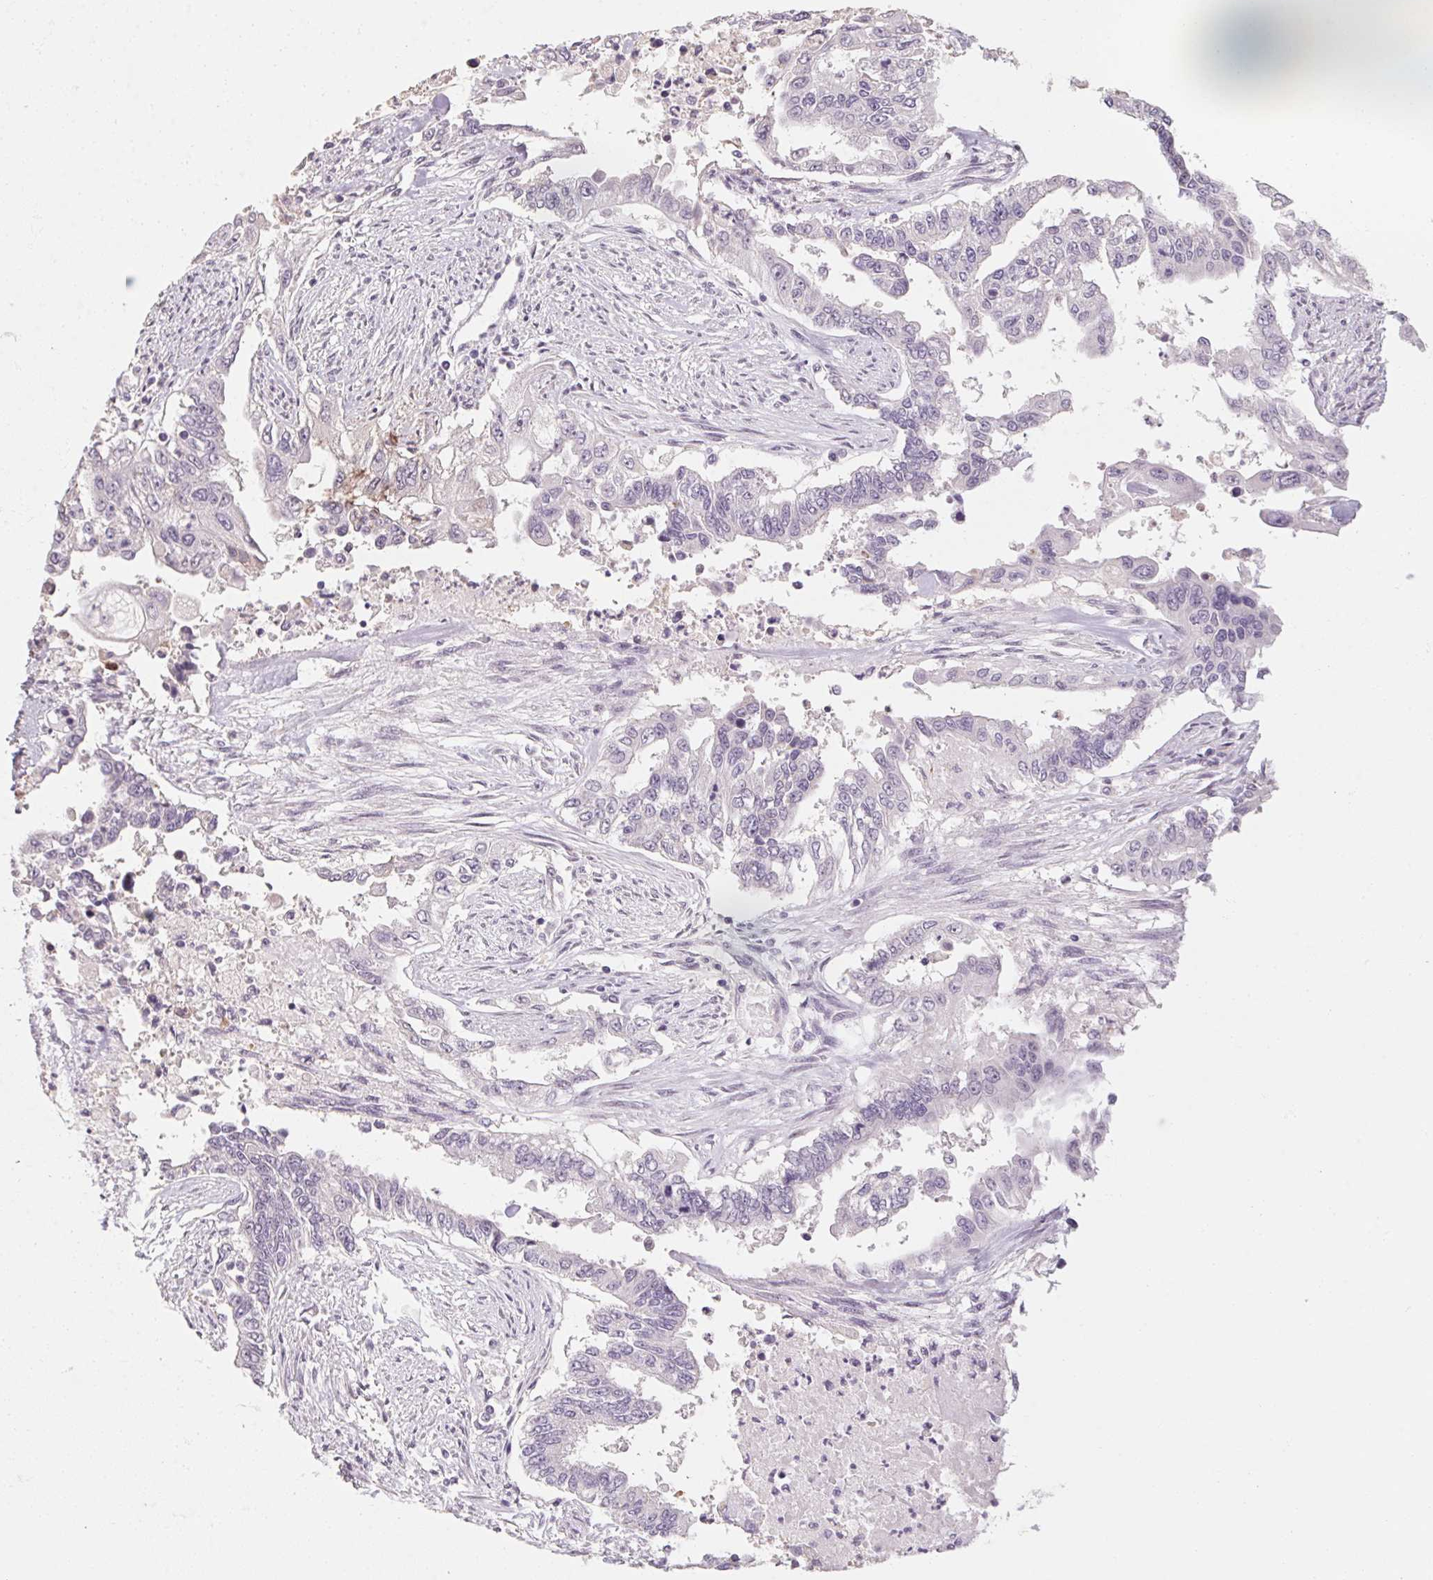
{"staining": {"intensity": "negative", "quantity": "none", "location": "none"}, "tissue": "endometrial cancer", "cell_type": "Tumor cells", "image_type": "cancer", "snomed": [{"axis": "morphology", "description": "Adenocarcinoma, NOS"}, {"axis": "topography", "description": "Uterus"}], "caption": "This photomicrograph is of endometrial cancer (adenocarcinoma) stained with IHC to label a protein in brown with the nuclei are counter-stained blue. There is no staining in tumor cells.", "gene": "CAPZA3", "patient": {"sex": "female", "age": 59}}